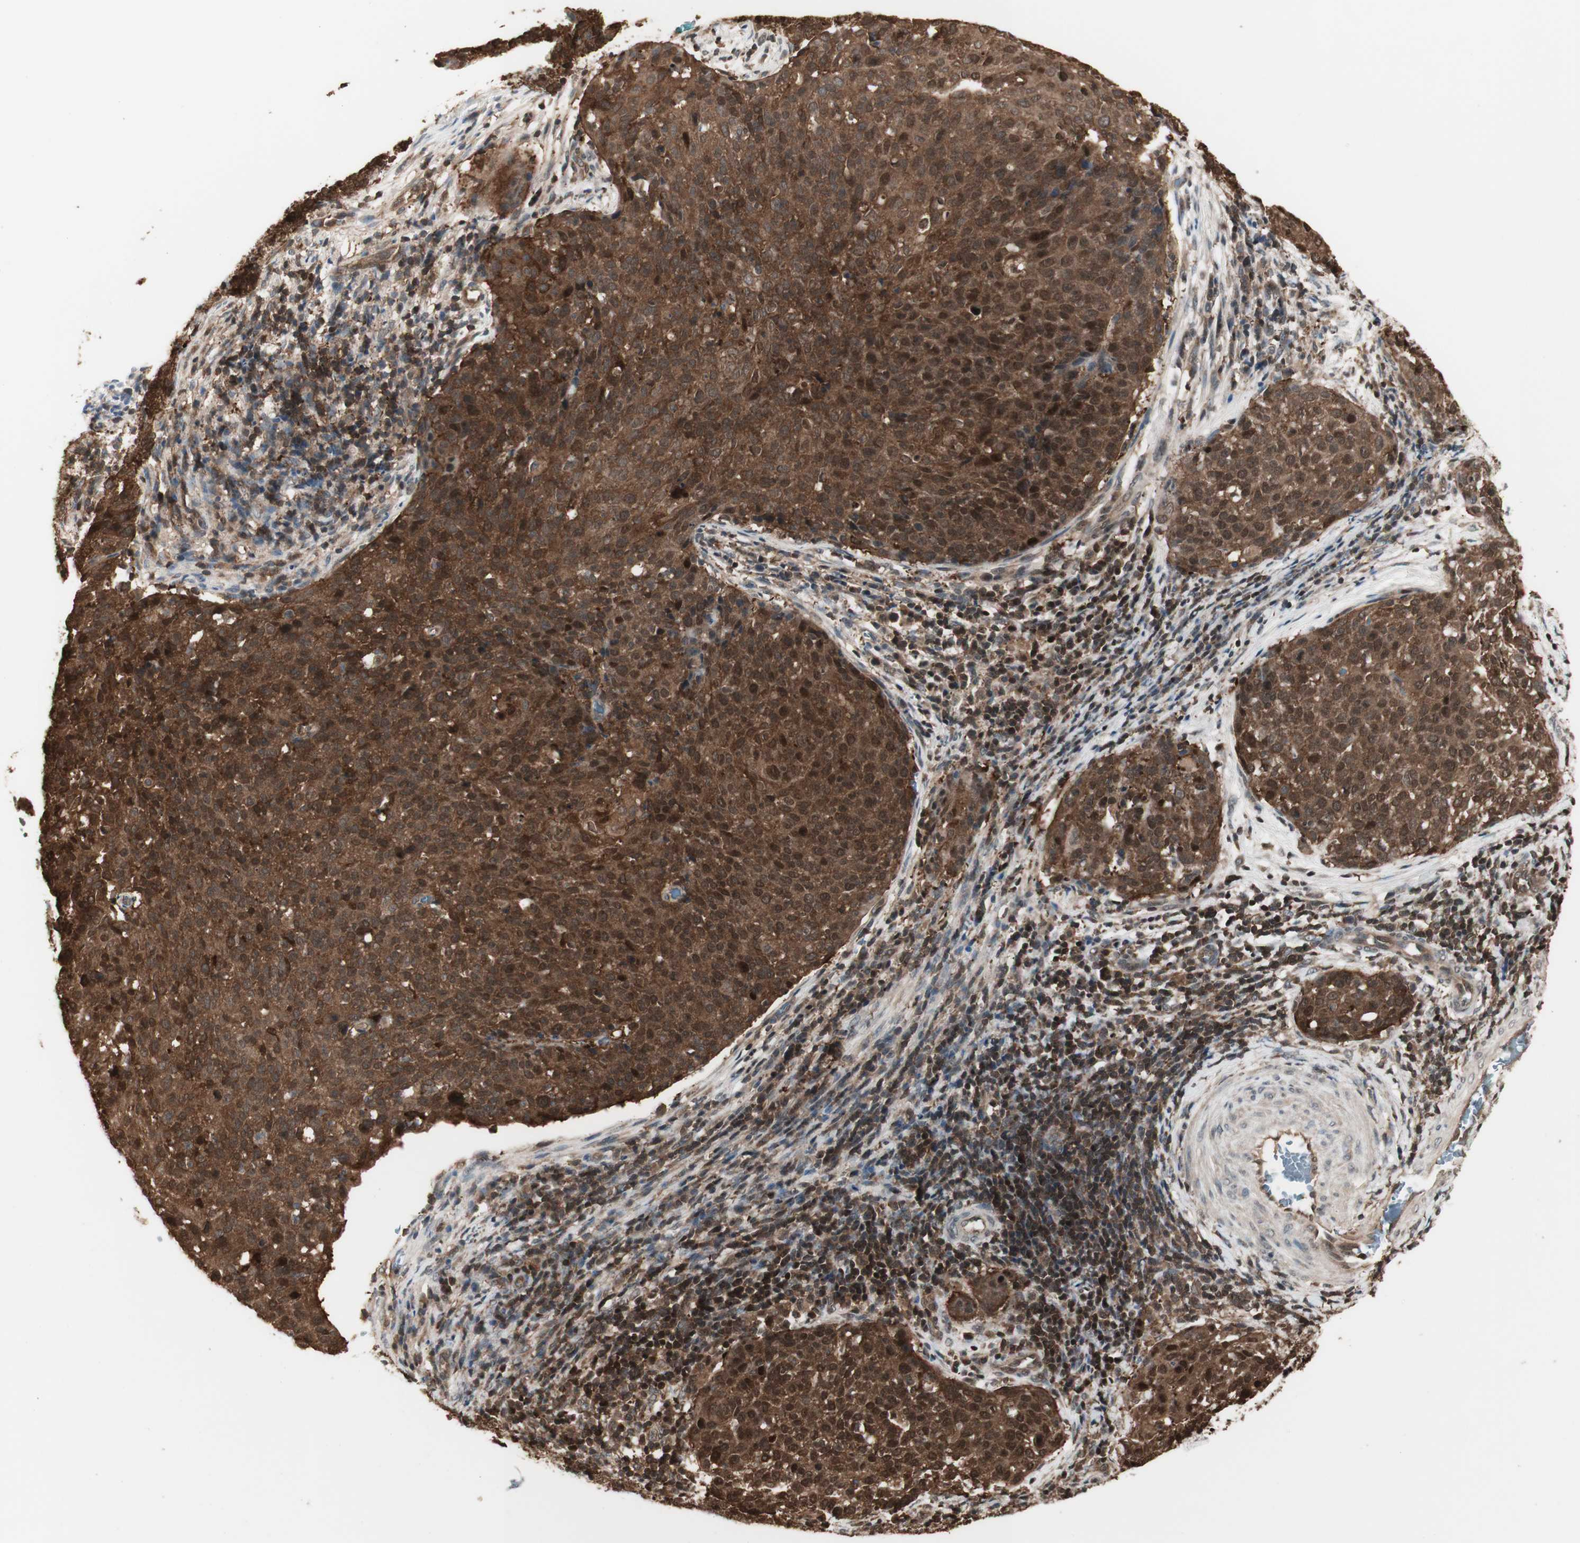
{"staining": {"intensity": "strong", "quantity": ">75%", "location": "cytoplasmic/membranous,nuclear"}, "tissue": "cervical cancer", "cell_type": "Tumor cells", "image_type": "cancer", "snomed": [{"axis": "morphology", "description": "Squamous cell carcinoma, NOS"}, {"axis": "topography", "description": "Cervix"}], "caption": "IHC micrograph of neoplastic tissue: squamous cell carcinoma (cervical) stained using immunohistochemistry (IHC) displays high levels of strong protein expression localized specifically in the cytoplasmic/membranous and nuclear of tumor cells, appearing as a cytoplasmic/membranous and nuclear brown color.", "gene": "YWHAB", "patient": {"sex": "female", "age": 38}}